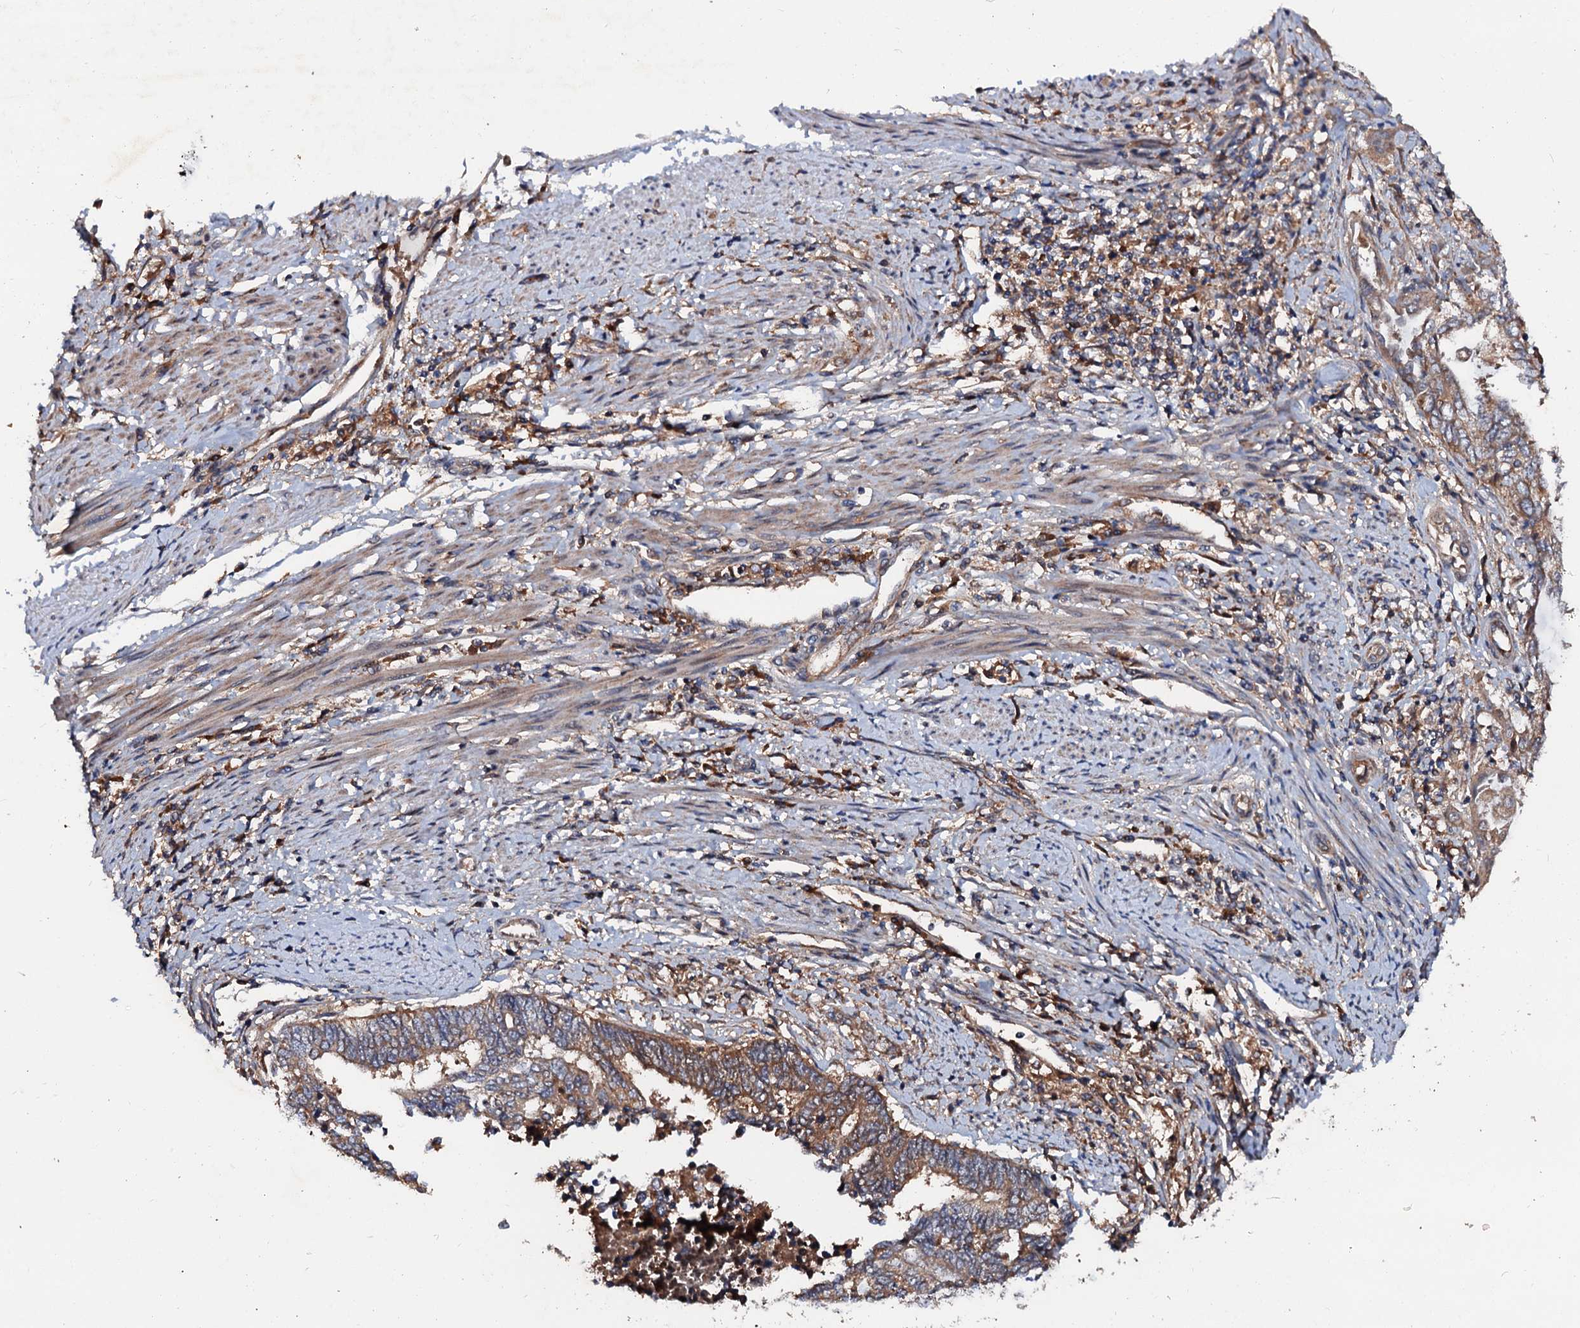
{"staining": {"intensity": "moderate", "quantity": ">75%", "location": "cytoplasmic/membranous"}, "tissue": "endometrial cancer", "cell_type": "Tumor cells", "image_type": "cancer", "snomed": [{"axis": "morphology", "description": "Adenocarcinoma, NOS"}, {"axis": "topography", "description": "Uterus"}, {"axis": "topography", "description": "Endometrium"}], "caption": "Endometrial adenocarcinoma stained with a brown dye exhibits moderate cytoplasmic/membranous positive expression in approximately >75% of tumor cells.", "gene": "EXTL1", "patient": {"sex": "female", "age": 70}}